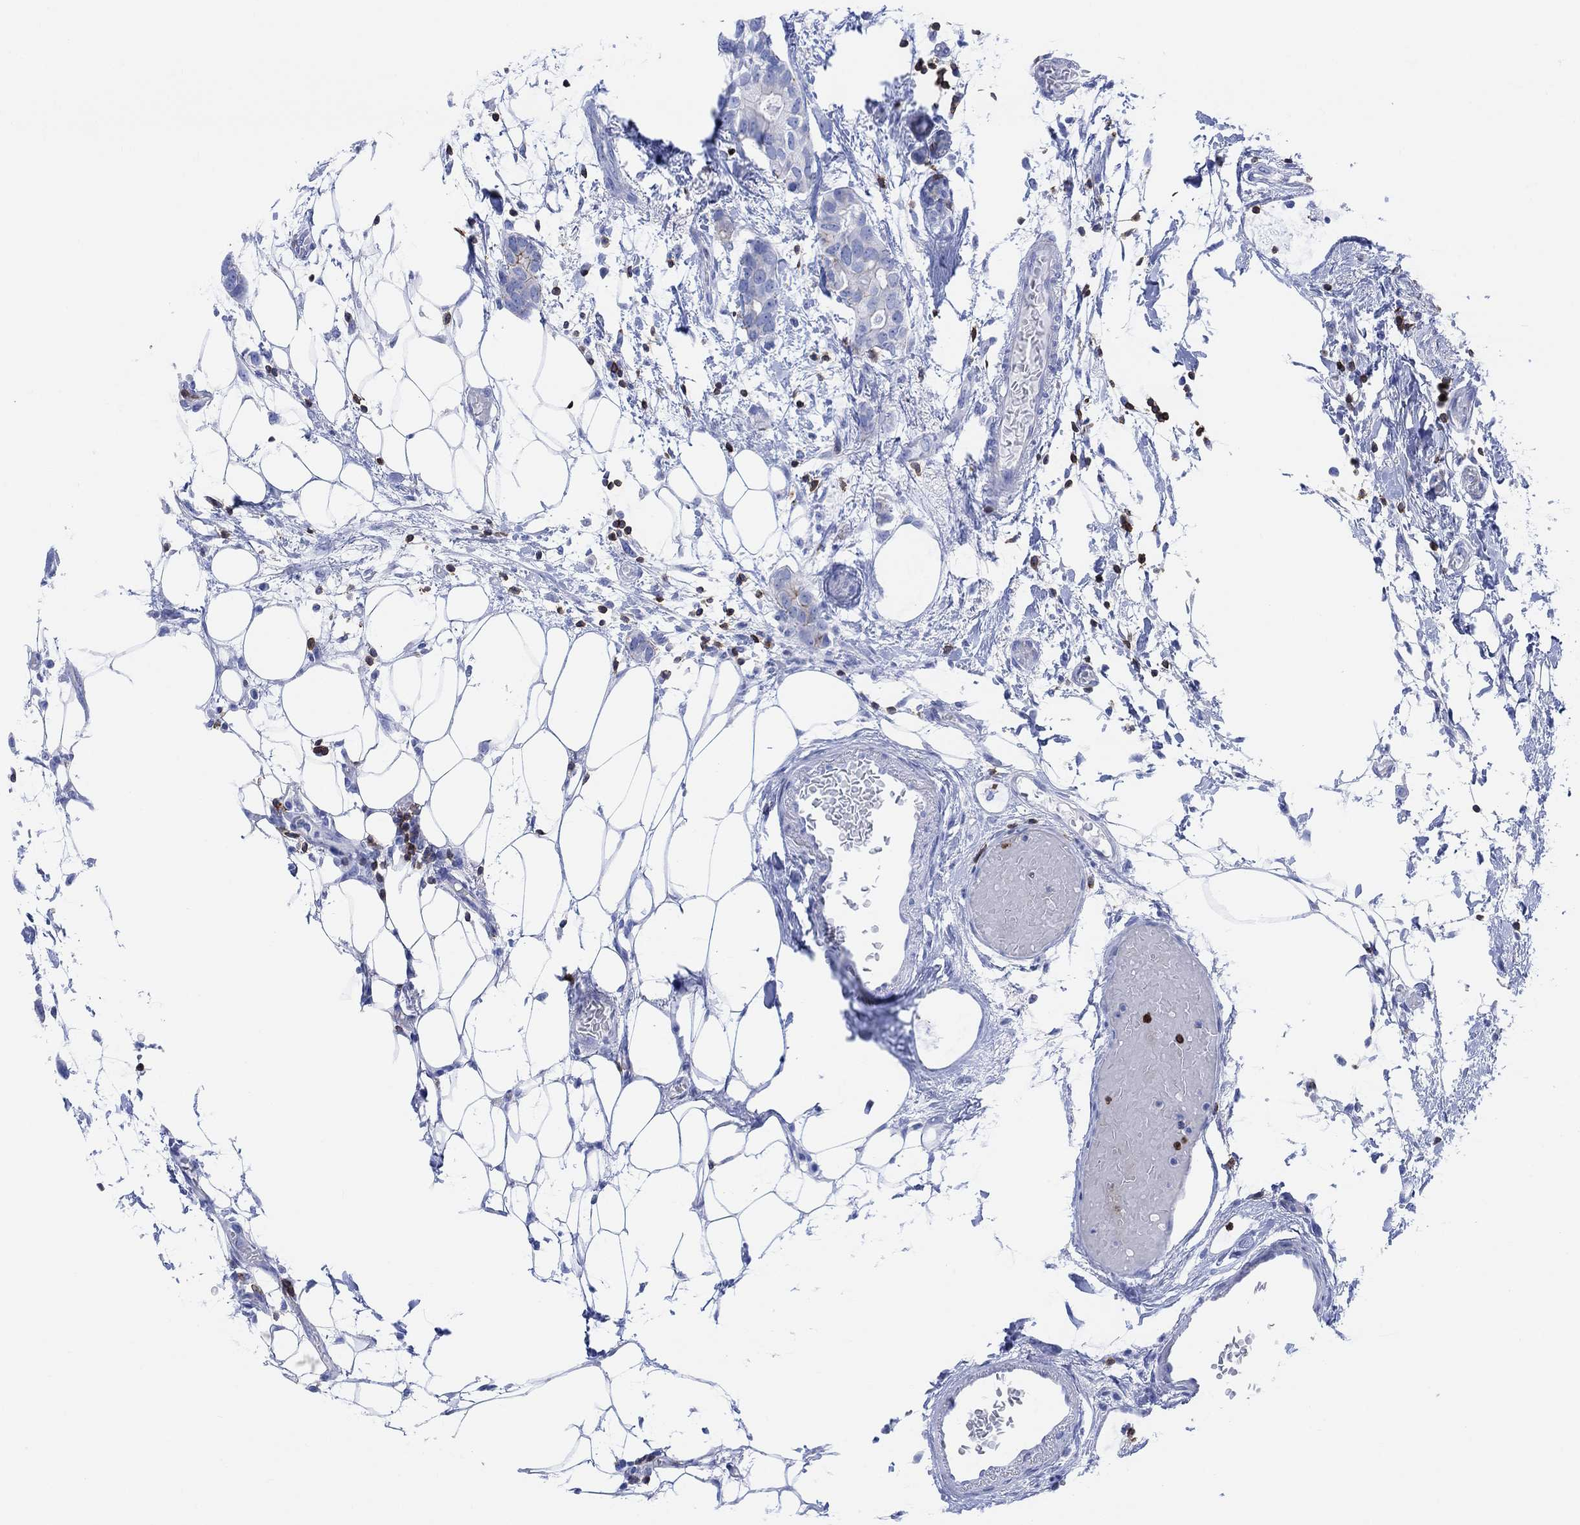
{"staining": {"intensity": "weak", "quantity": "<25%", "location": "cytoplasmic/membranous"}, "tissue": "breast cancer", "cell_type": "Tumor cells", "image_type": "cancer", "snomed": [{"axis": "morphology", "description": "Duct carcinoma"}, {"axis": "topography", "description": "Breast"}], "caption": "IHC micrograph of neoplastic tissue: human breast cancer stained with DAB (3,3'-diaminobenzidine) exhibits no significant protein positivity in tumor cells.", "gene": "GPR65", "patient": {"sex": "female", "age": 83}}